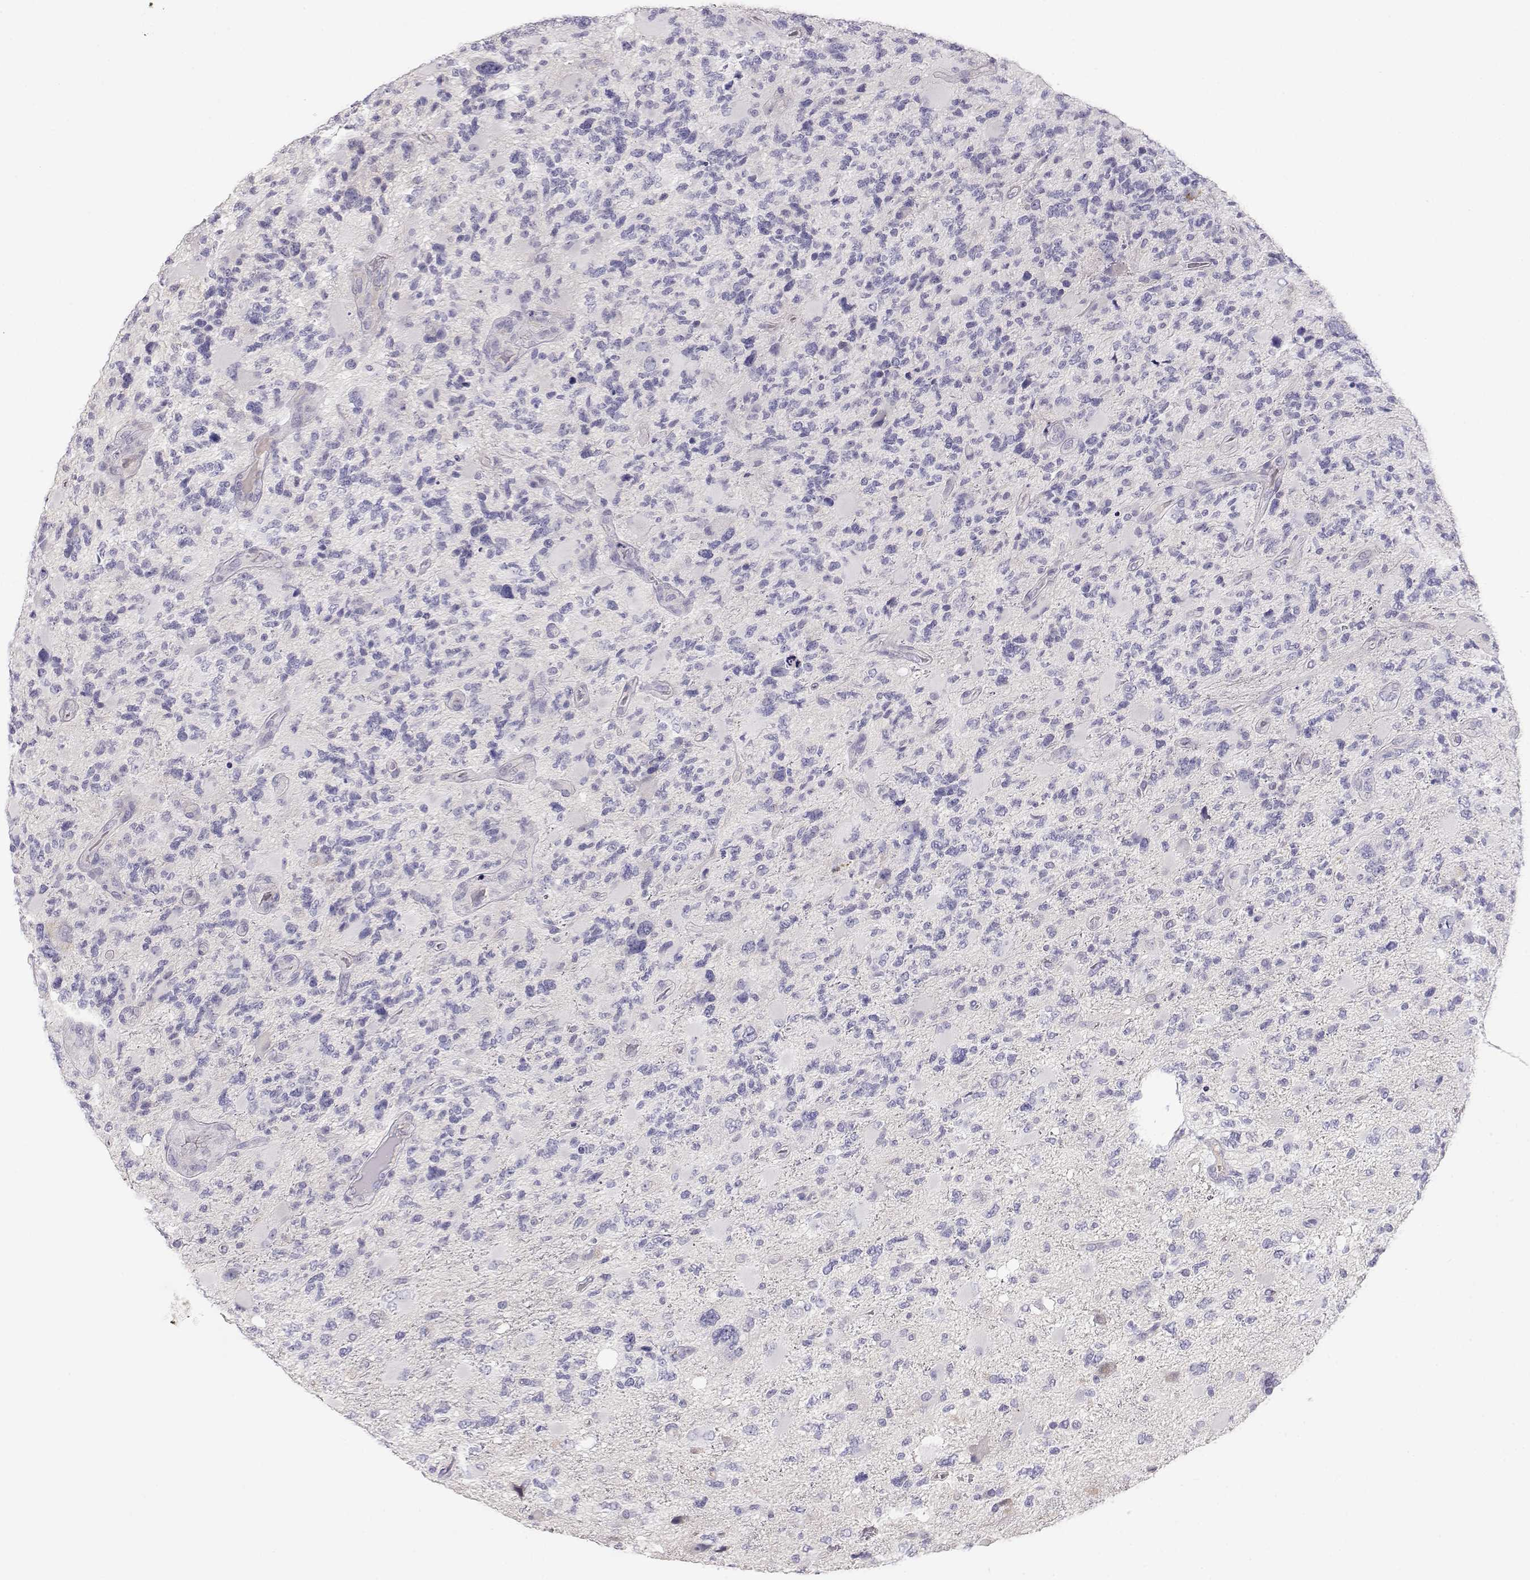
{"staining": {"intensity": "negative", "quantity": "none", "location": "none"}, "tissue": "glioma", "cell_type": "Tumor cells", "image_type": "cancer", "snomed": [{"axis": "morphology", "description": "Glioma, malignant, High grade"}, {"axis": "topography", "description": "Brain"}], "caption": "An IHC histopathology image of high-grade glioma (malignant) is shown. There is no staining in tumor cells of high-grade glioma (malignant).", "gene": "CDHR1", "patient": {"sex": "female", "age": 71}}